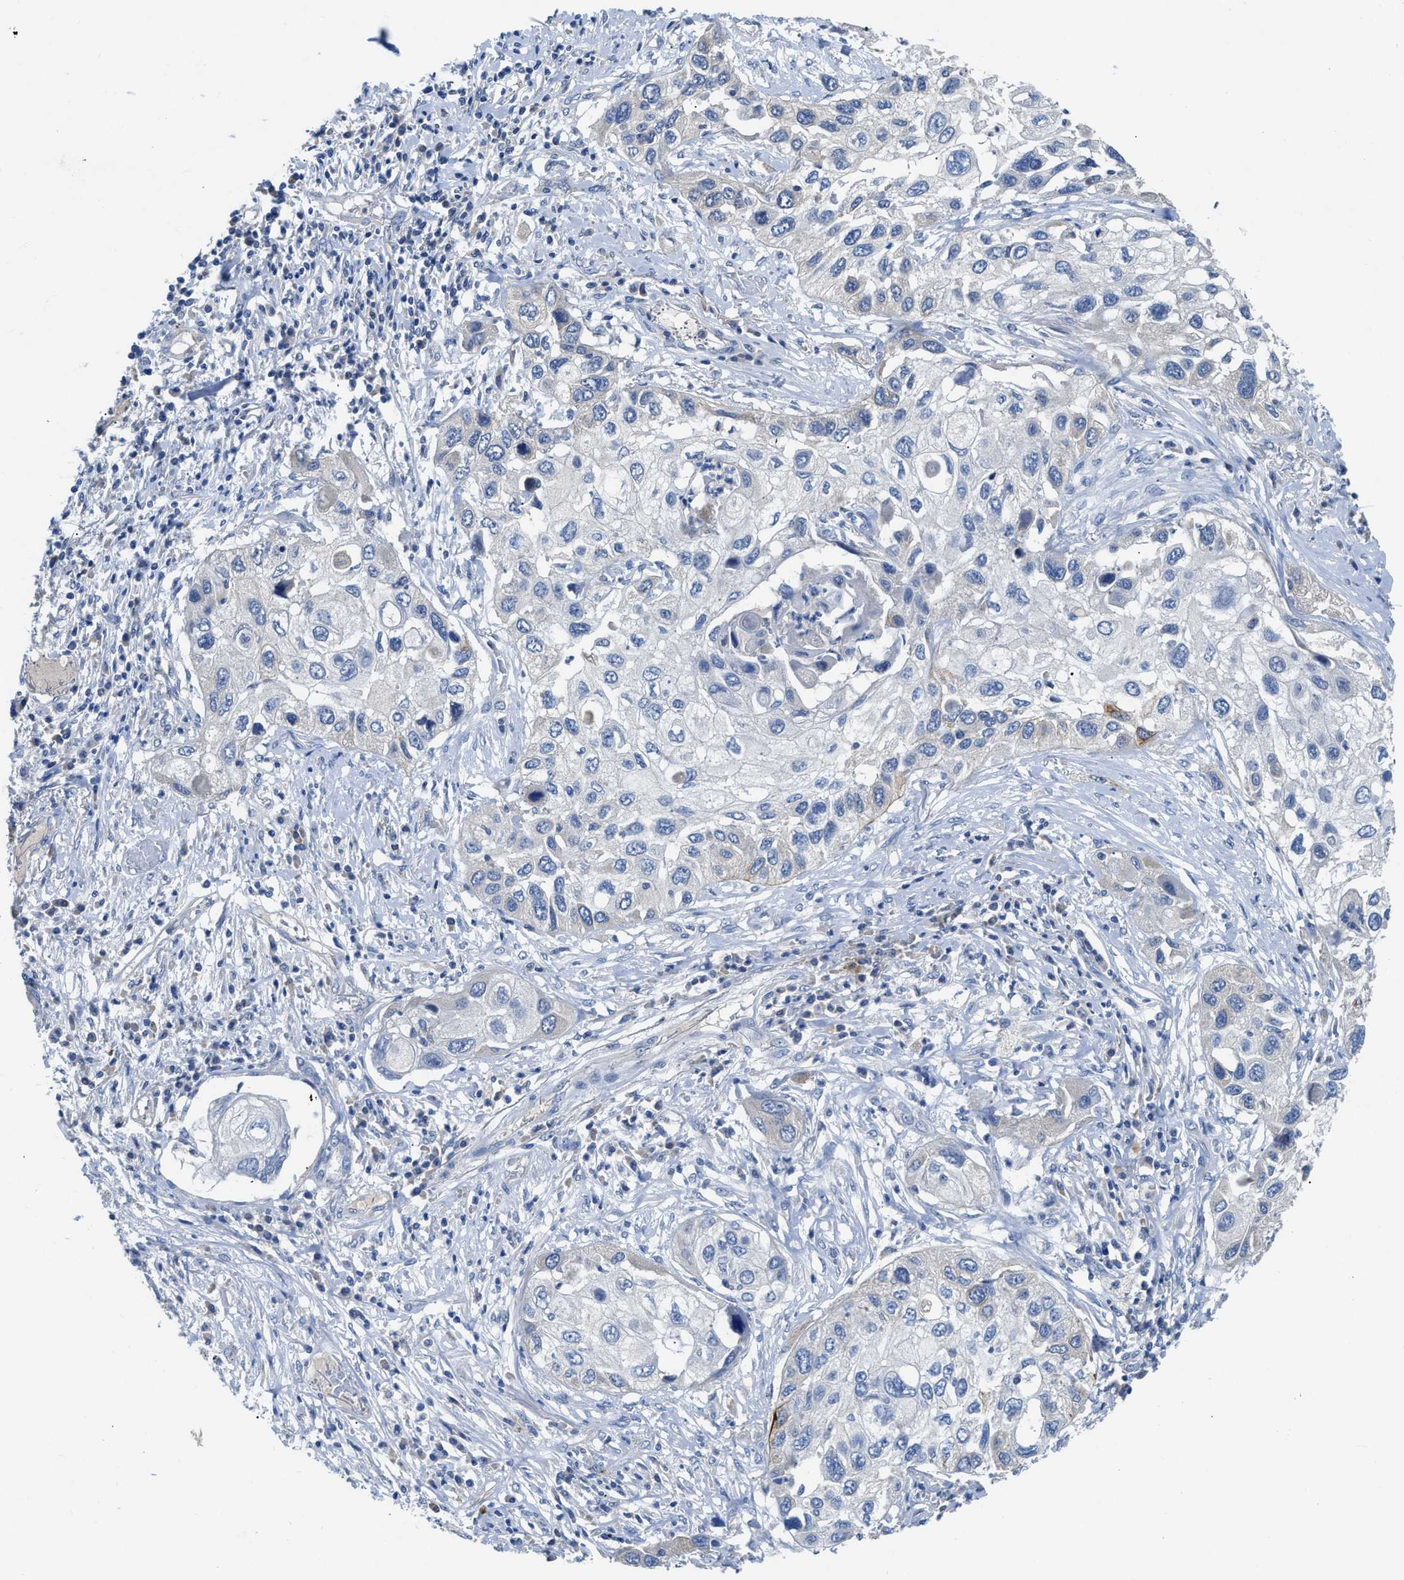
{"staining": {"intensity": "weak", "quantity": "<25%", "location": "cytoplasmic/membranous"}, "tissue": "lung cancer", "cell_type": "Tumor cells", "image_type": "cancer", "snomed": [{"axis": "morphology", "description": "Squamous cell carcinoma, NOS"}, {"axis": "topography", "description": "Lung"}], "caption": "Protein analysis of squamous cell carcinoma (lung) displays no significant positivity in tumor cells.", "gene": "SLC10A6", "patient": {"sex": "male", "age": 71}}